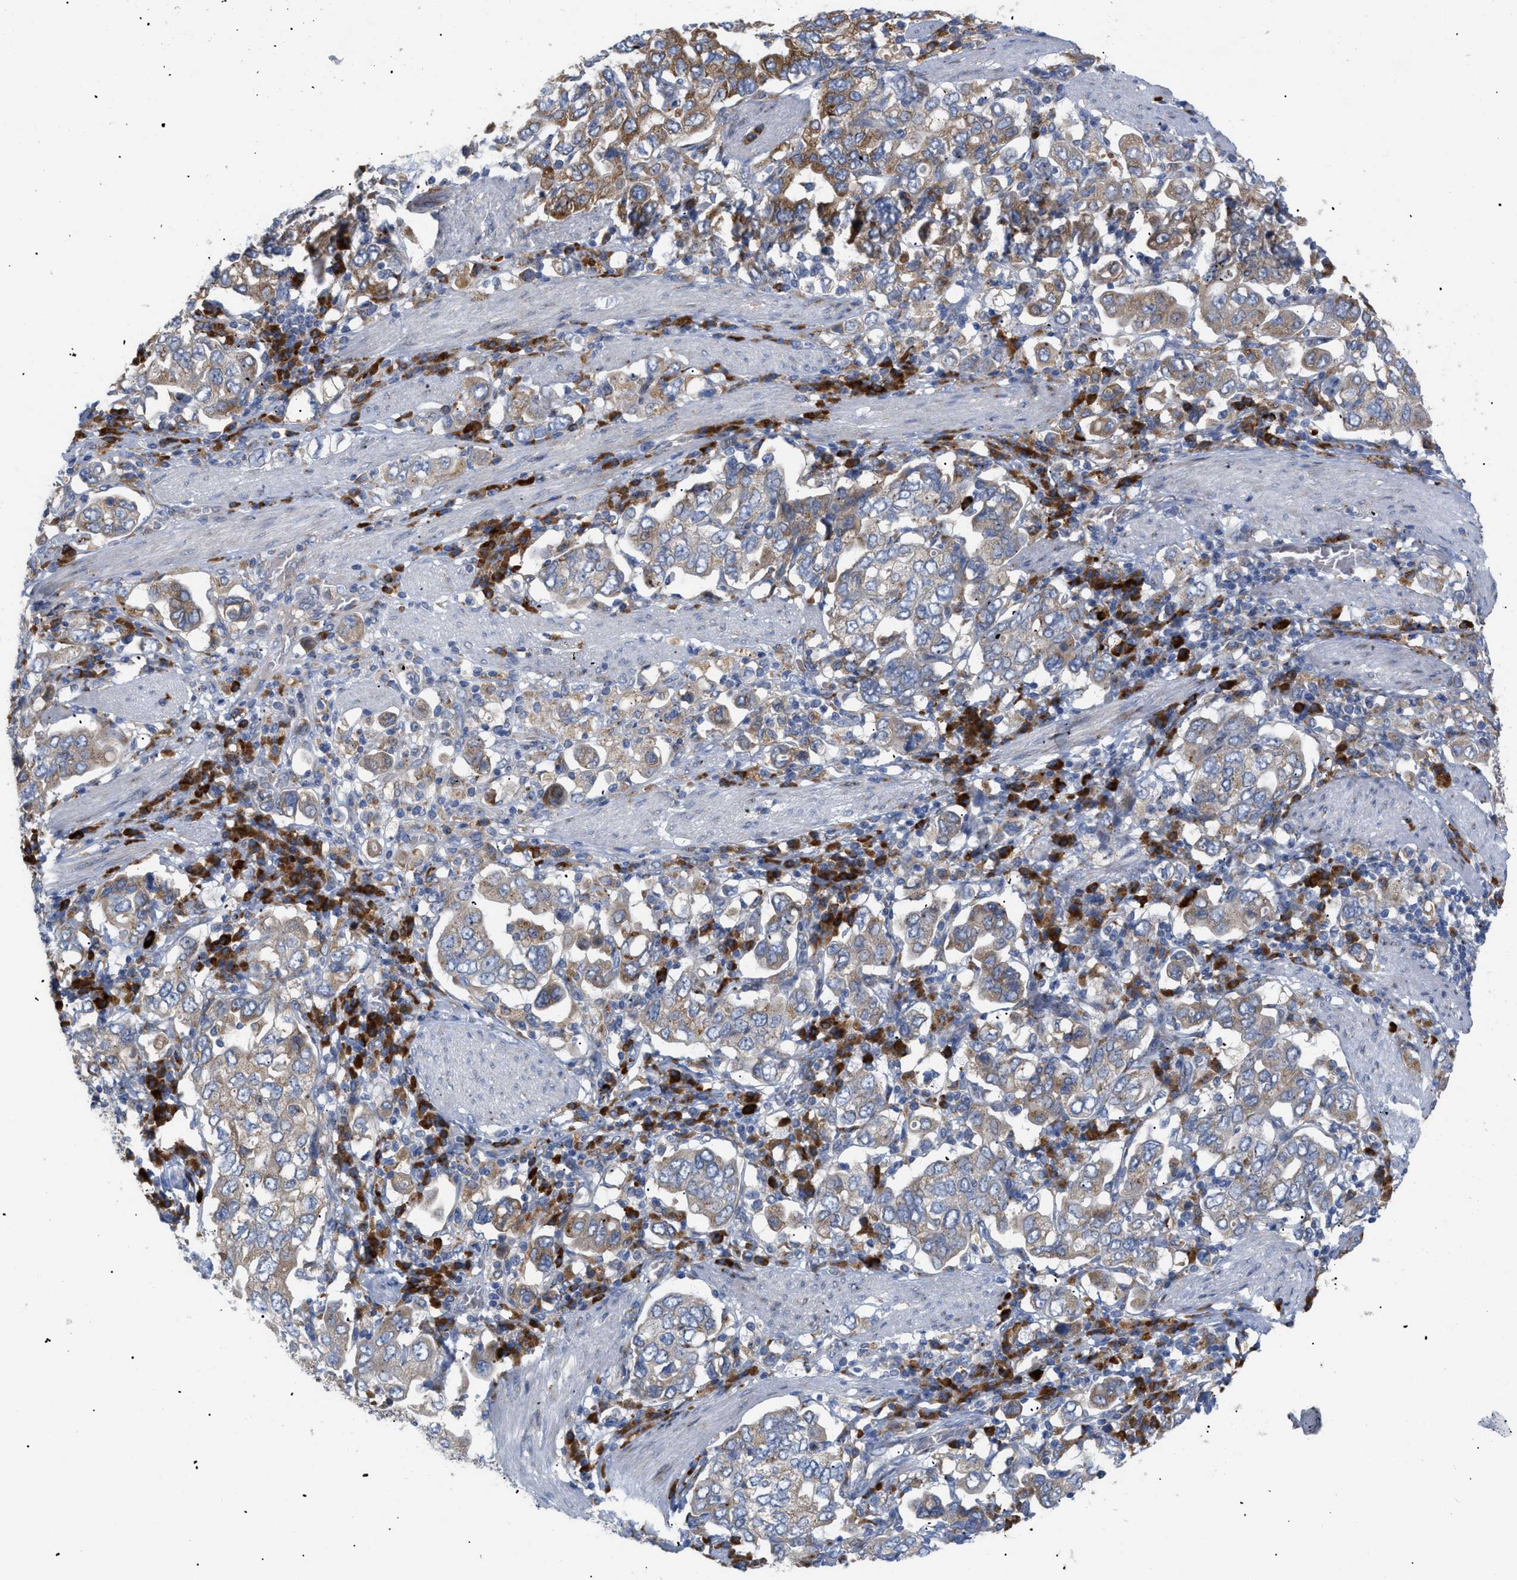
{"staining": {"intensity": "moderate", "quantity": ">75%", "location": "cytoplasmic/membranous"}, "tissue": "stomach cancer", "cell_type": "Tumor cells", "image_type": "cancer", "snomed": [{"axis": "morphology", "description": "Adenocarcinoma, NOS"}, {"axis": "topography", "description": "Stomach, upper"}], "caption": "Adenocarcinoma (stomach) was stained to show a protein in brown. There is medium levels of moderate cytoplasmic/membranous positivity in approximately >75% of tumor cells.", "gene": "SLC50A1", "patient": {"sex": "male", "age": 62}}